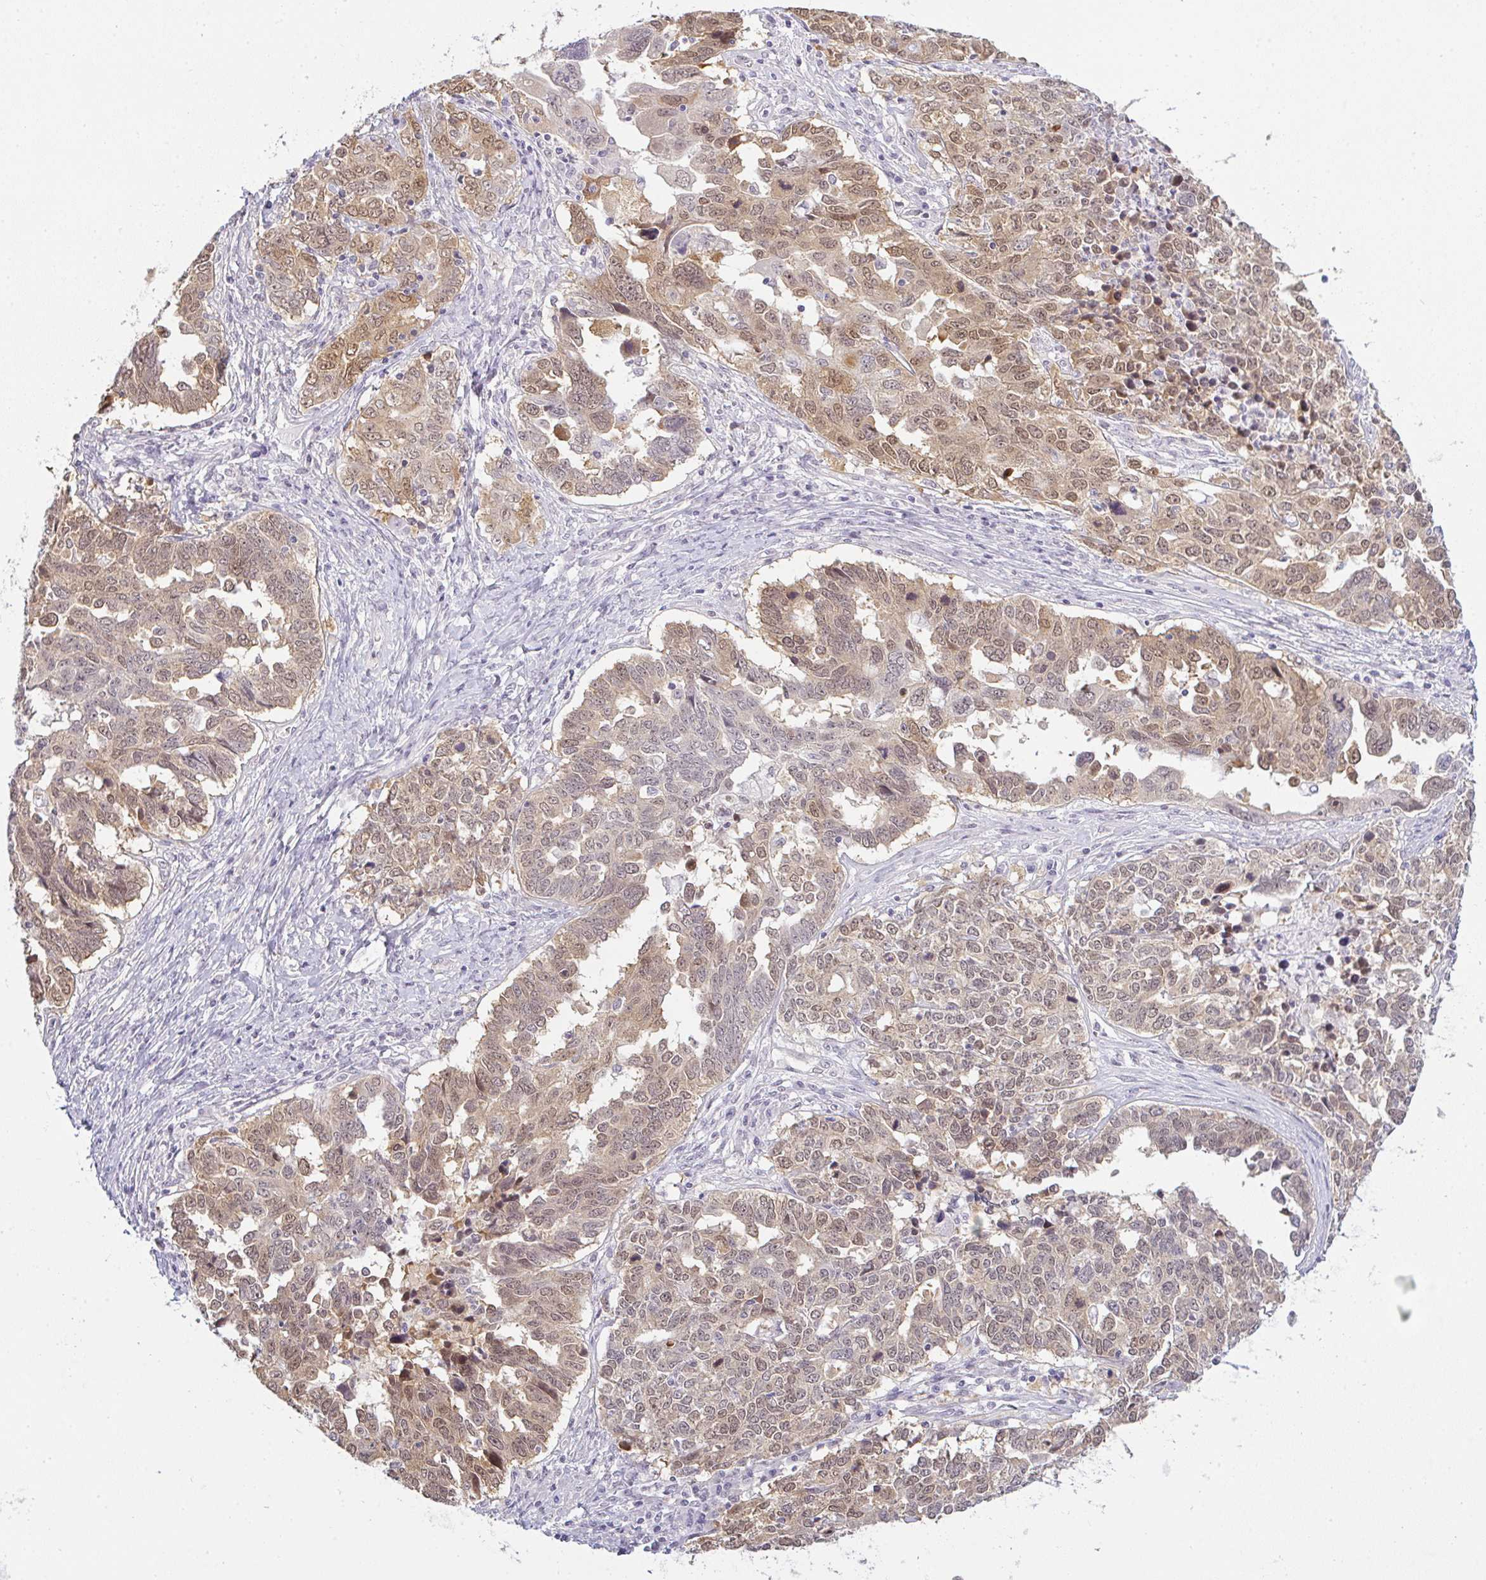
{"staining": {"intensity": "weak", "quantity": ">75%", "location": "cytoplasmic/membranous,nuclear"}, "tissue": "ovarian cancer", "cell_type": "Tumor cells", "image_type": "cancer", "snomed": [{"axis": "morphology", "description": "Carcinoma, endometroid"}, {"axis": "topography", "description": "Ovary"}], "caption": "Protein analysis of ovarian cancer tissue shows weak cytoplasmic/membranous and nuclear staining in about >75% of tumor cells.", "gene": "CSE1L", "patient": {"sex": "female", "age": 62}}